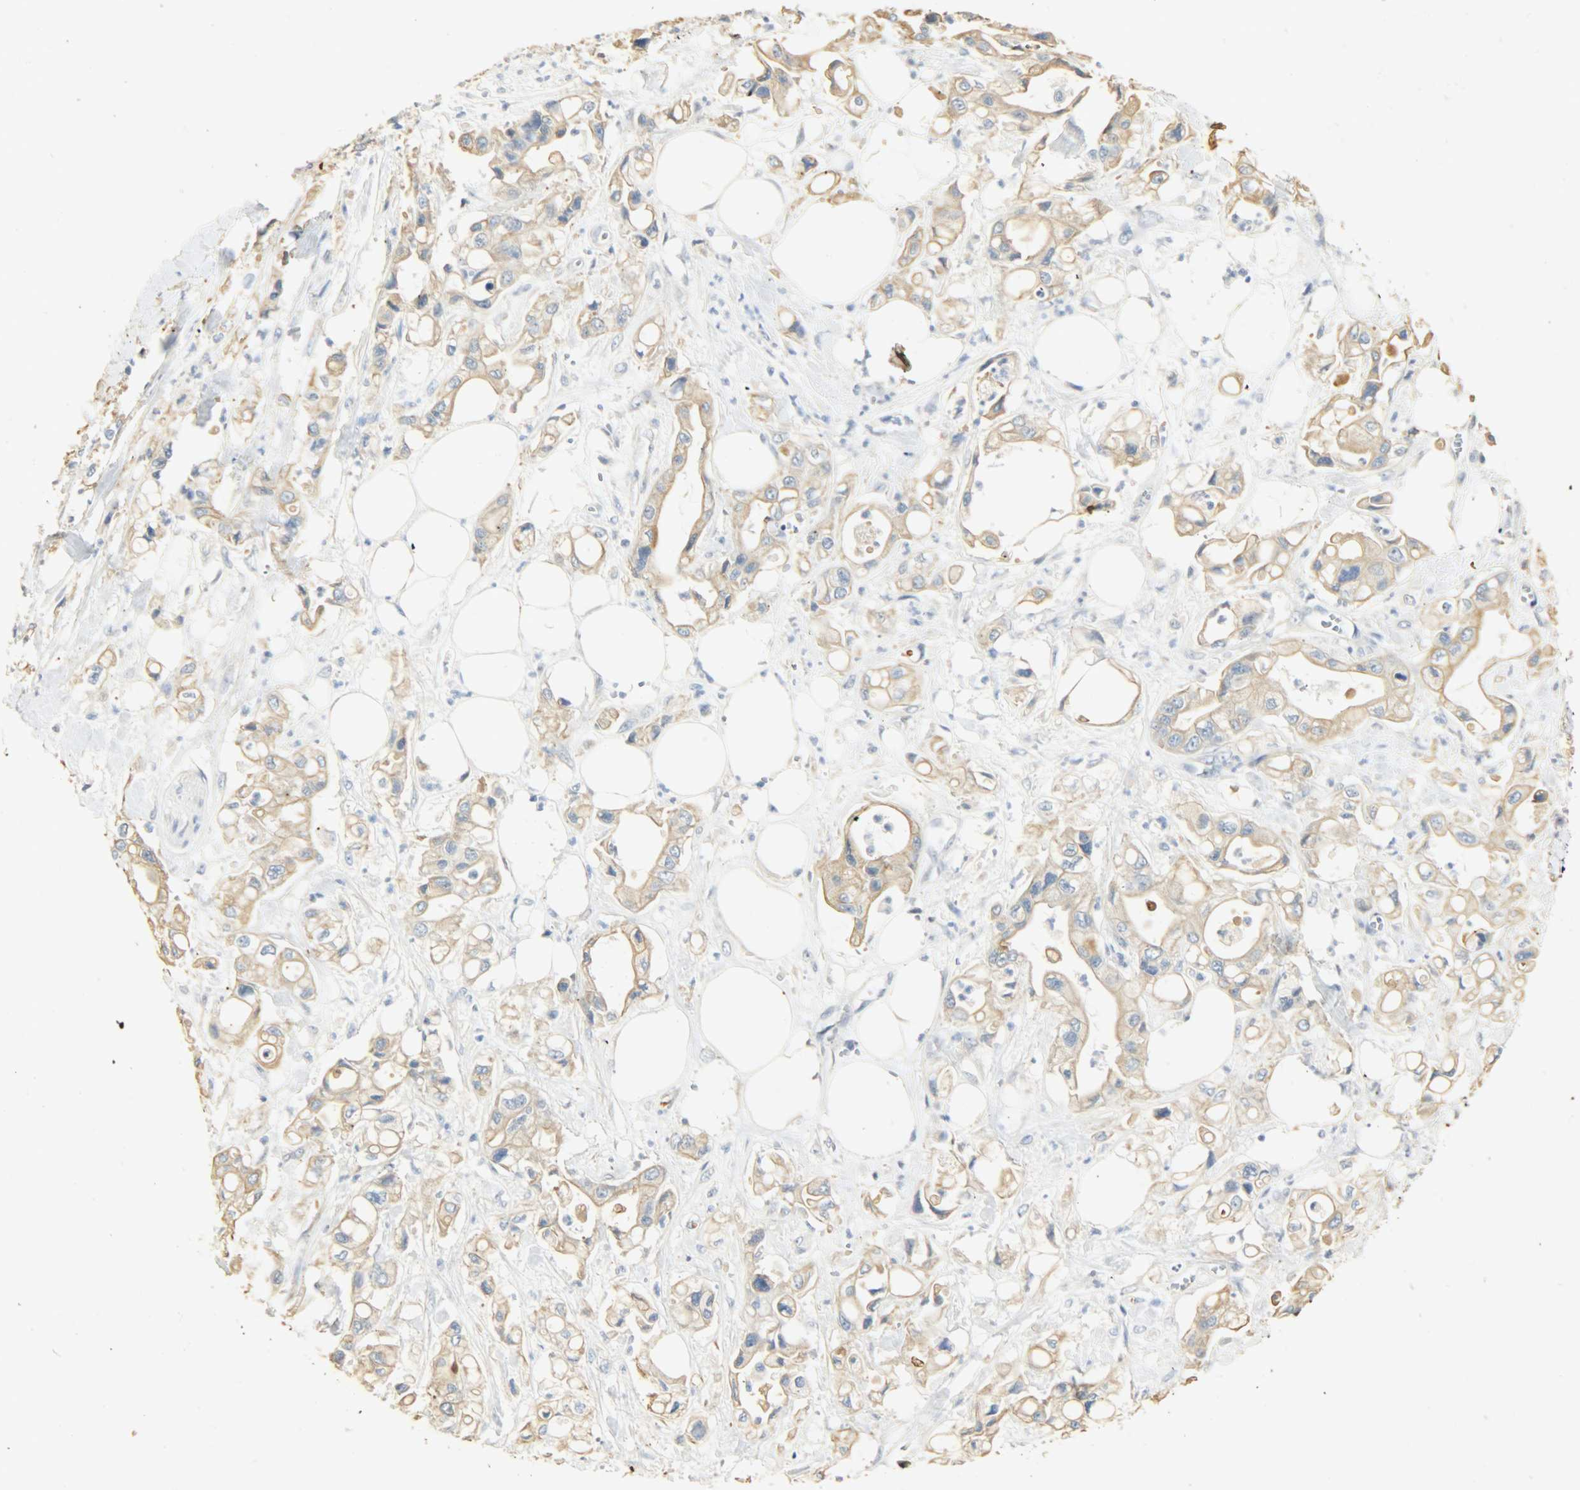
{"staining": {"intensity": "moderate", "quantity": ">75%", "location": "cytoplasmic/membranous"}, "tissue": "pancreatic cancer", "cell_type": "Tumor cells", "image_type": "cancer", "snomed": [{"axis": "morphology", "description": "Adenocarcinoma, NOS"}, {"axis": "topography", "description": "Pancreas"}], "caption": "A brown stain highlights moderate cytoplasmic/membranous staining of a protein in pancreatic cancer tumor cells.", "gene": "USP13", "patient": {"sex": "male", "age": 70}}